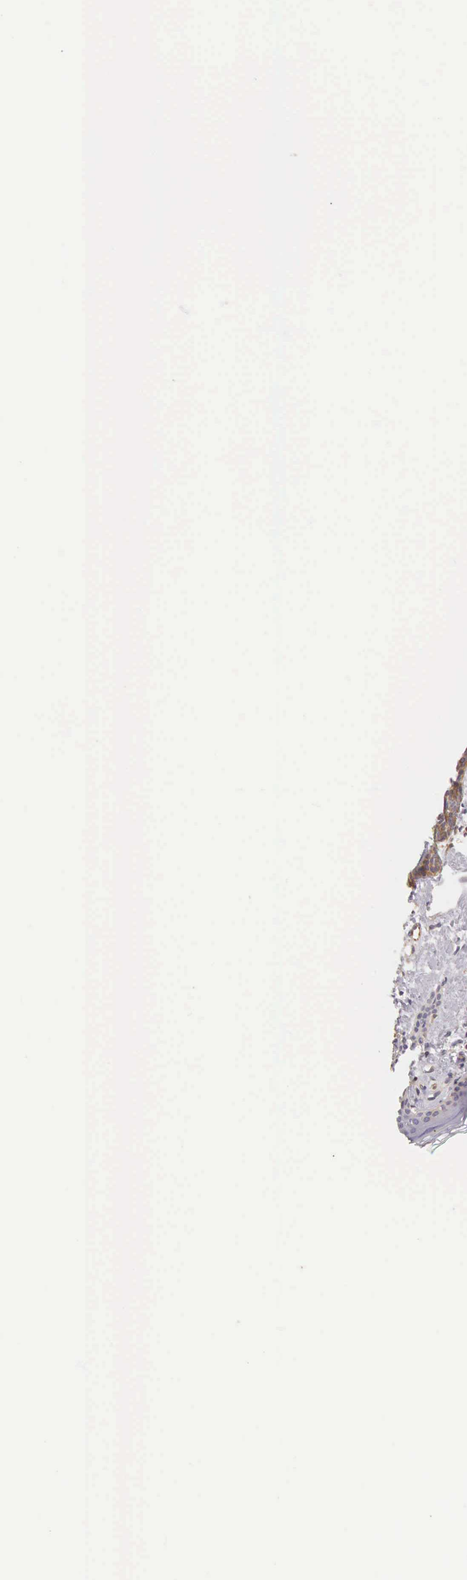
{"staining": {"intensity": "moderate", "quantity": "25%-75%", "location": "cytoplasmic/membranous"}, "tissue": "skin cancer", "cell_type": "Tumor cells", "image_type": "cancer", "snomed": [{"axis": "morphology", "description": "Basal cell carcinoma"}, {"axis": "topography", "description": "Skin"}], "caption": "Brown immunohistochemical staining in skin basal cell carcinoma reveals moderate cytoplasmic/membranous staining in about 25%-75% of tumor cells.", "gene": "OSBPL3", "patient": {"sex": "female", "age": 81}}